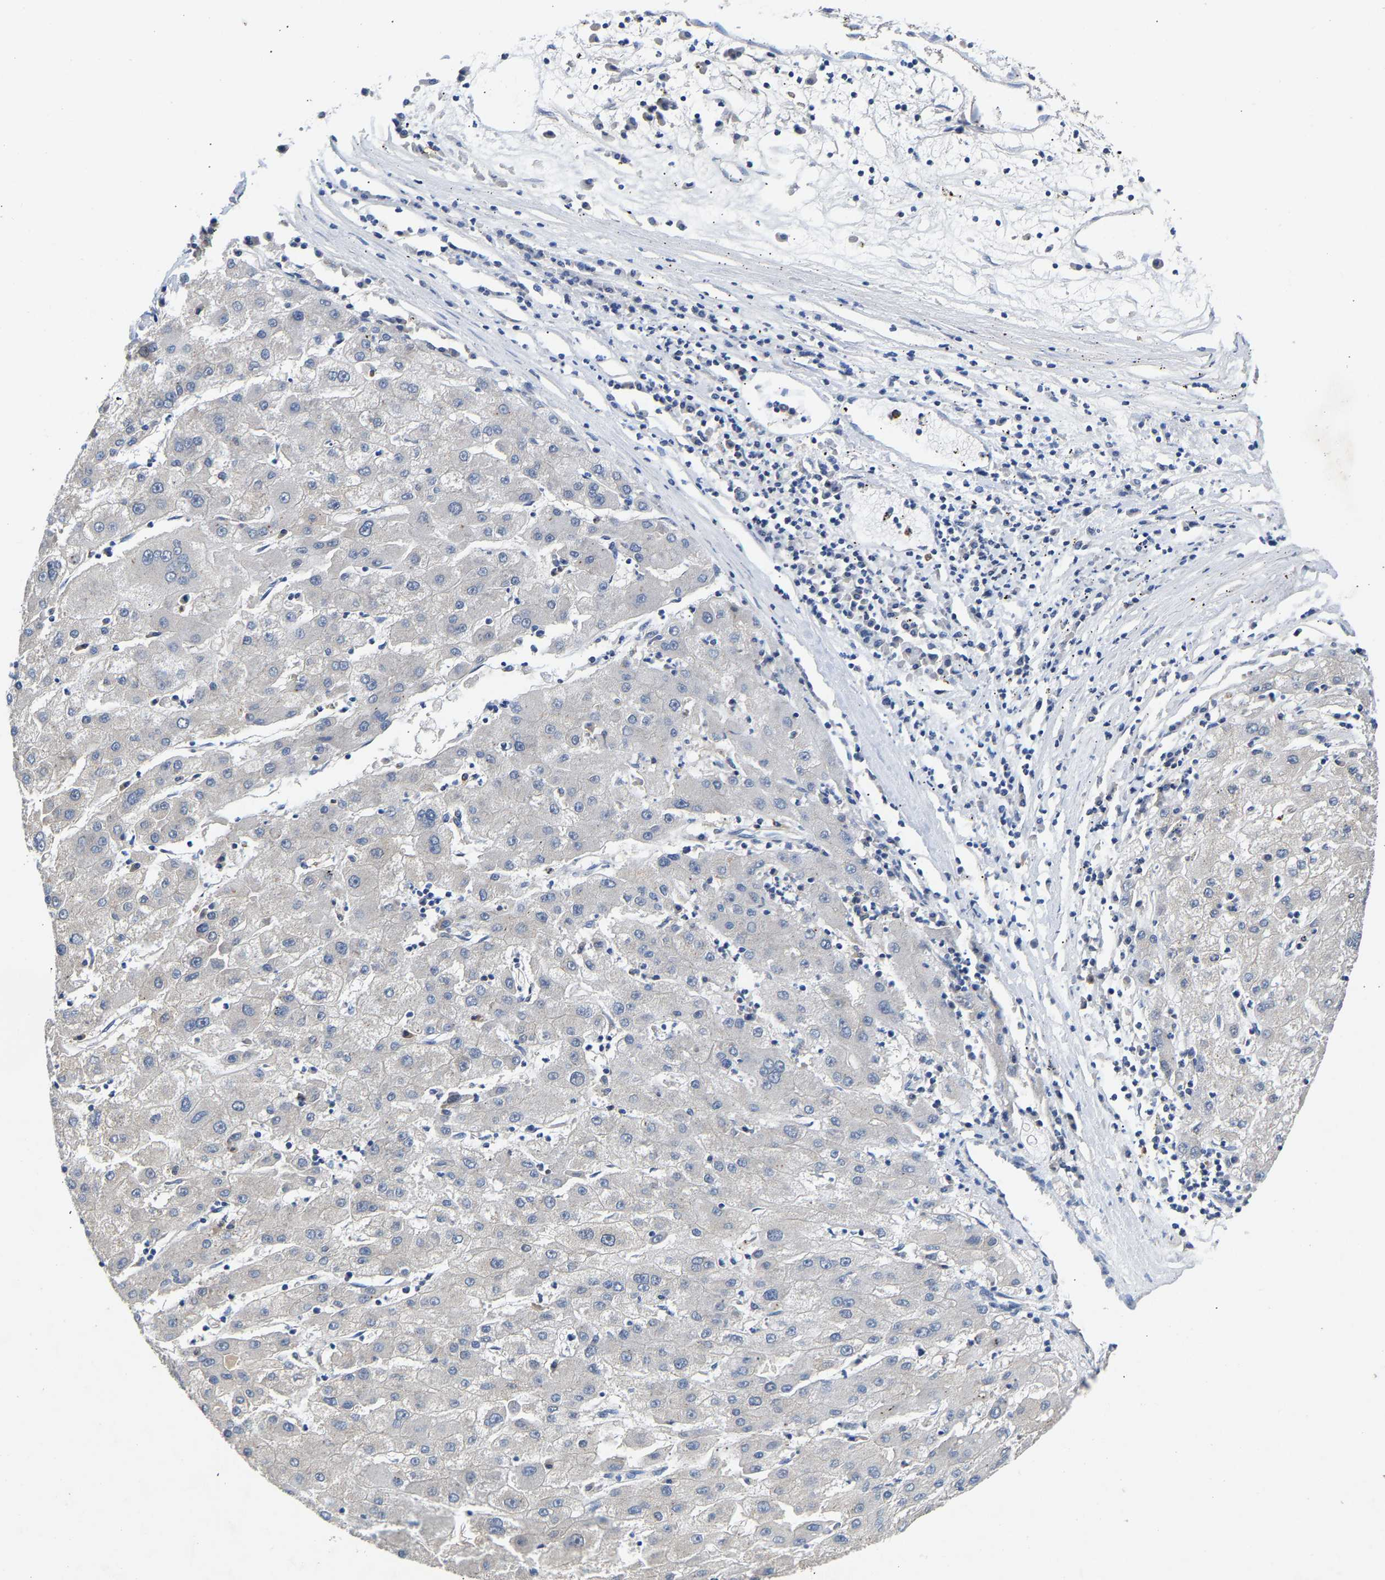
{"staining": {"intensity": "negative", "quantity": "none", "location": "none"}, "tissue": "liver cancer", "cell_type": "Tumor cells", "image_type": "cancer", "snomed": [{"axis": "morphology", "description": "Carcinoma, Hepatocellular, NOS"}, {"axis": "topography", "description": "Liver"}], "caption": "Human liver cancer (hepatocellular carcinoma) stained for a protein using IHC reveals no staining in tumor cells.", "gene": "CCDC171", "patient": {"sex": "male", "age": 72}}